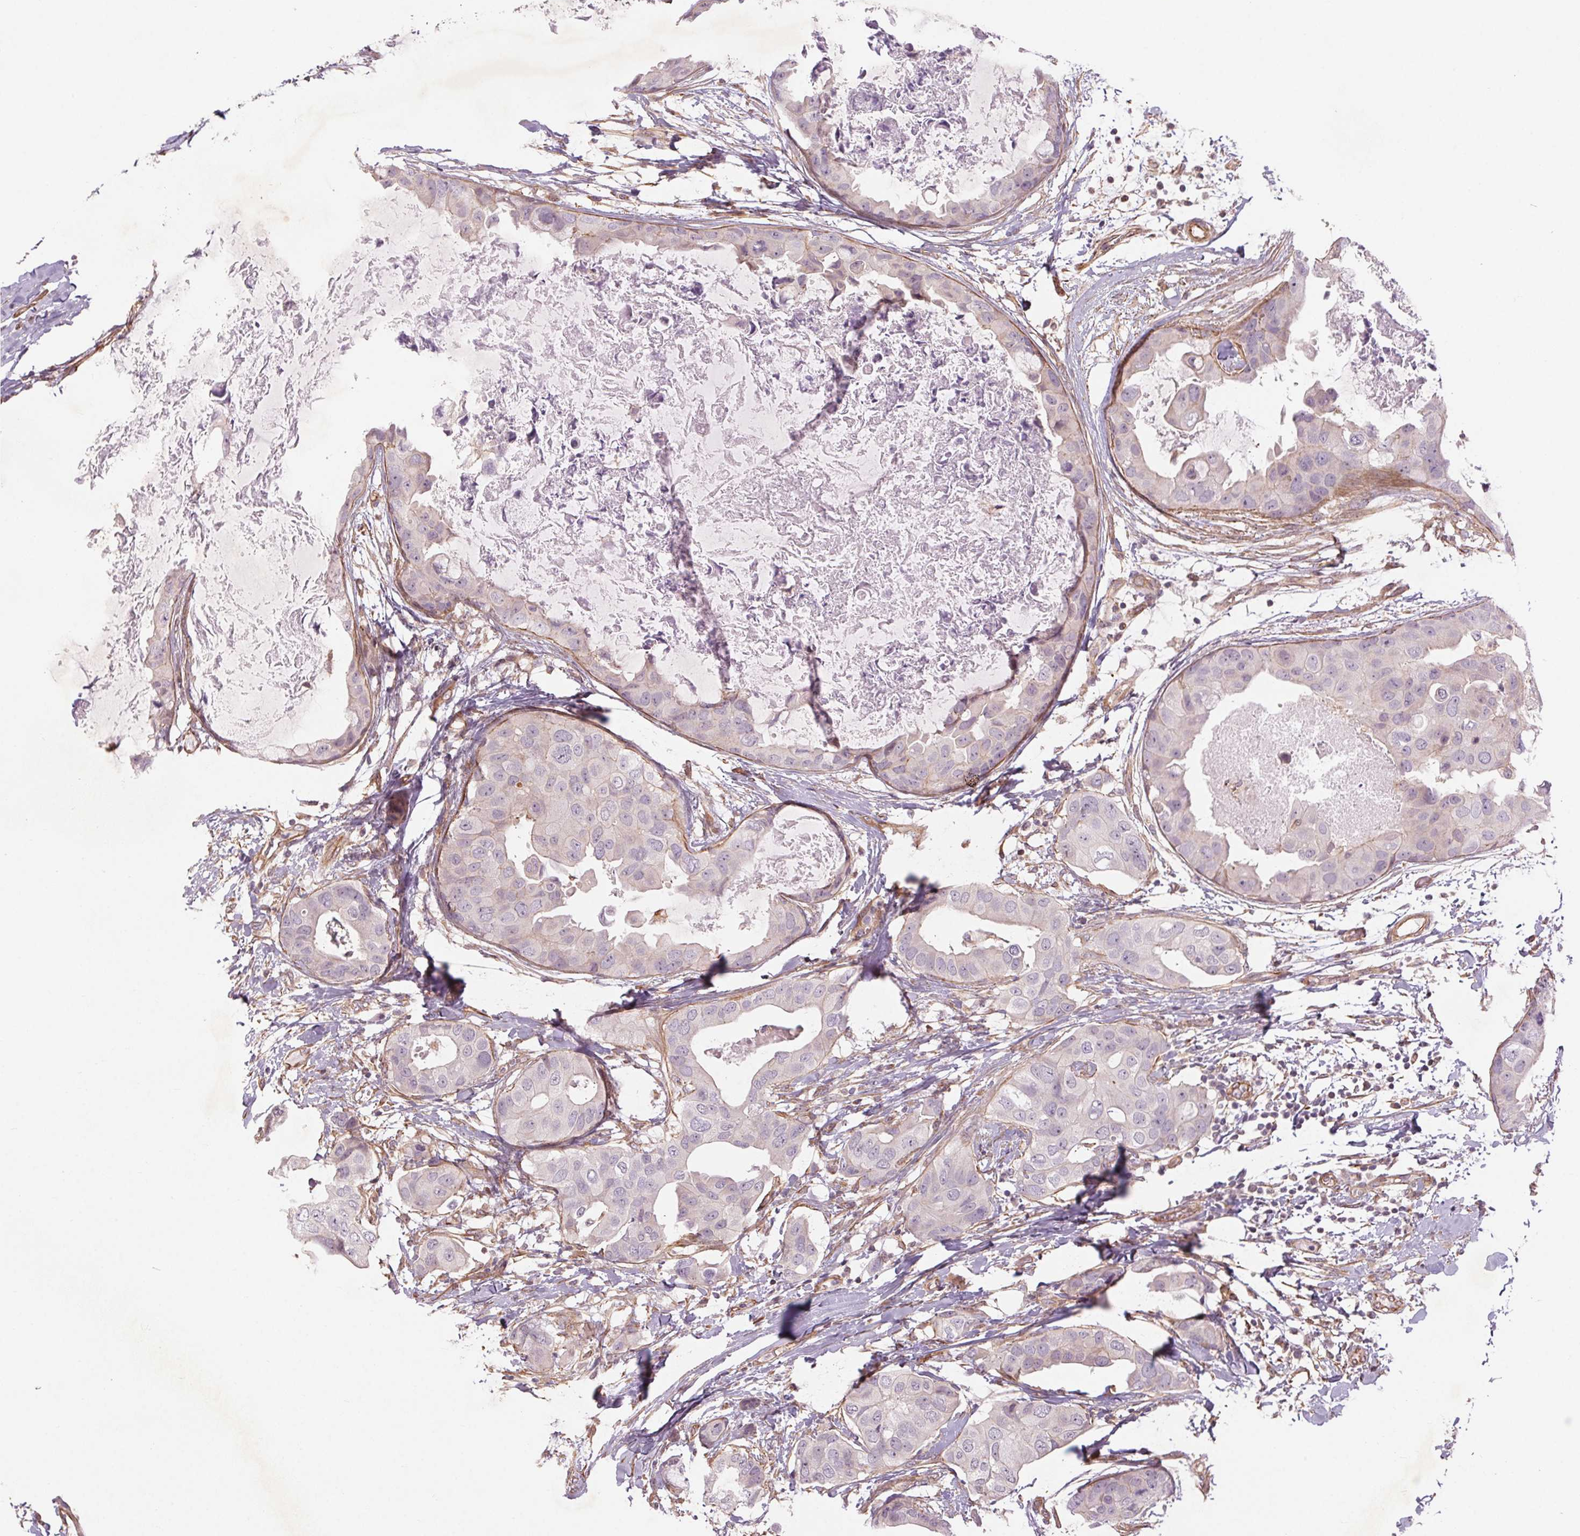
{"staining": {"intensity": "negative", "quantity": "none", "location": "none"}, "tissue": "breast cancer", "cell_type": "Tumor cells", "image_type": "cancer", "snomed": [{"axis": "morphology", "description": "Normal tissue, NOS"}, {"axis": "morphology", "description": "Duct carcinoma"}, {"axis": "topography", "description": "Breast"}], "caption": "This micrograph is of infiltrating ductal carcinoma (breast) stained with immunohistochemistry (IHC) to label a protein in brown with the nuclei are counter-stained blue. There is no staining in tumor cells.", "gene": "CCSER1", "patient": {"sex": "female", "age": 40}}